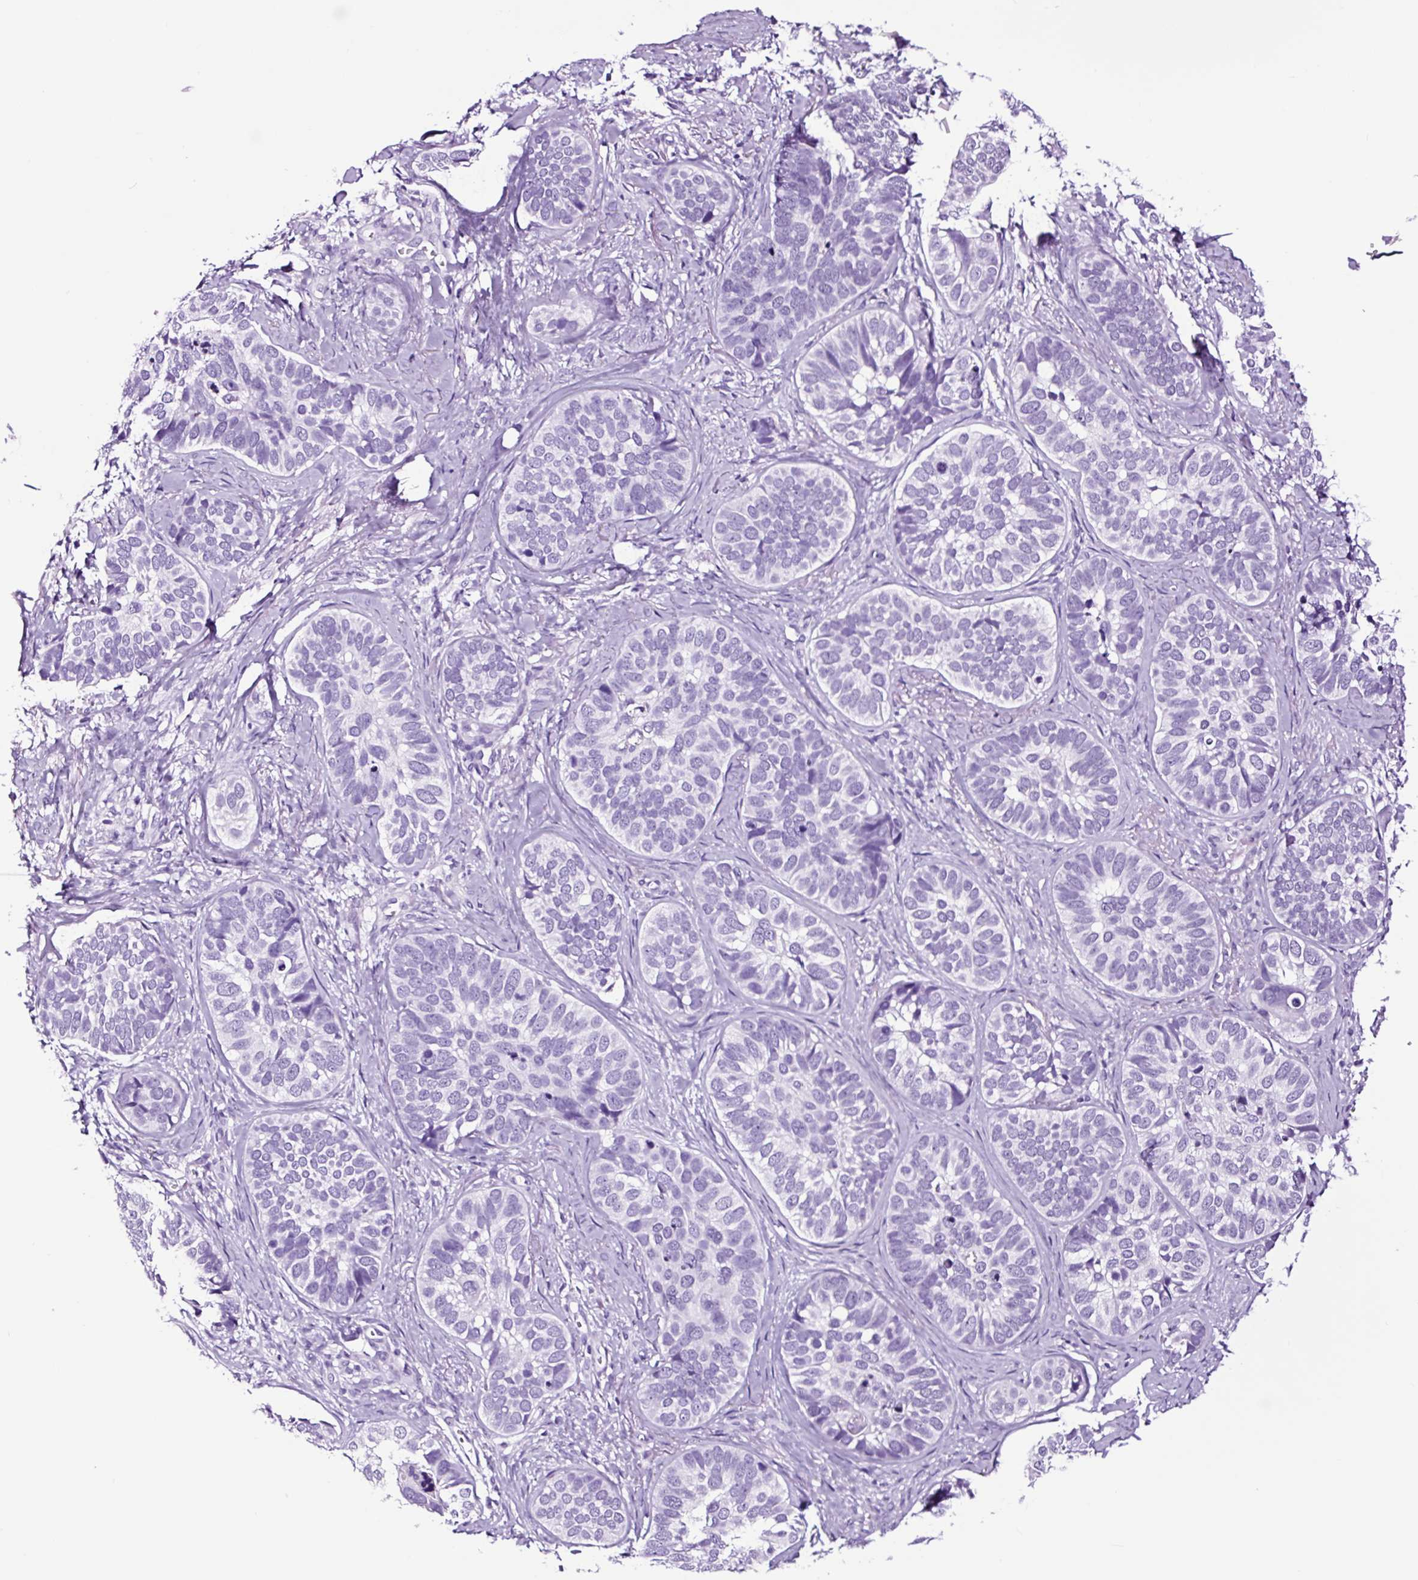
{"staining": {"intensity": "negative", "quantity": "none", "location": "none"}, "tissue": "skin cancer", "cell_type": "Tumor cells", "image_type": "cancer", "snomed": [{"axis": "morphology", "description": "Basal cell carcinoma"}, {"axis": "topography", "description": "Skin"}], "caption": "The histopathology image shows no significant positivity in tumor cells of skin cancer.", "gene": "FBXL7", "patient": {"sex": "male", "age": 62}}